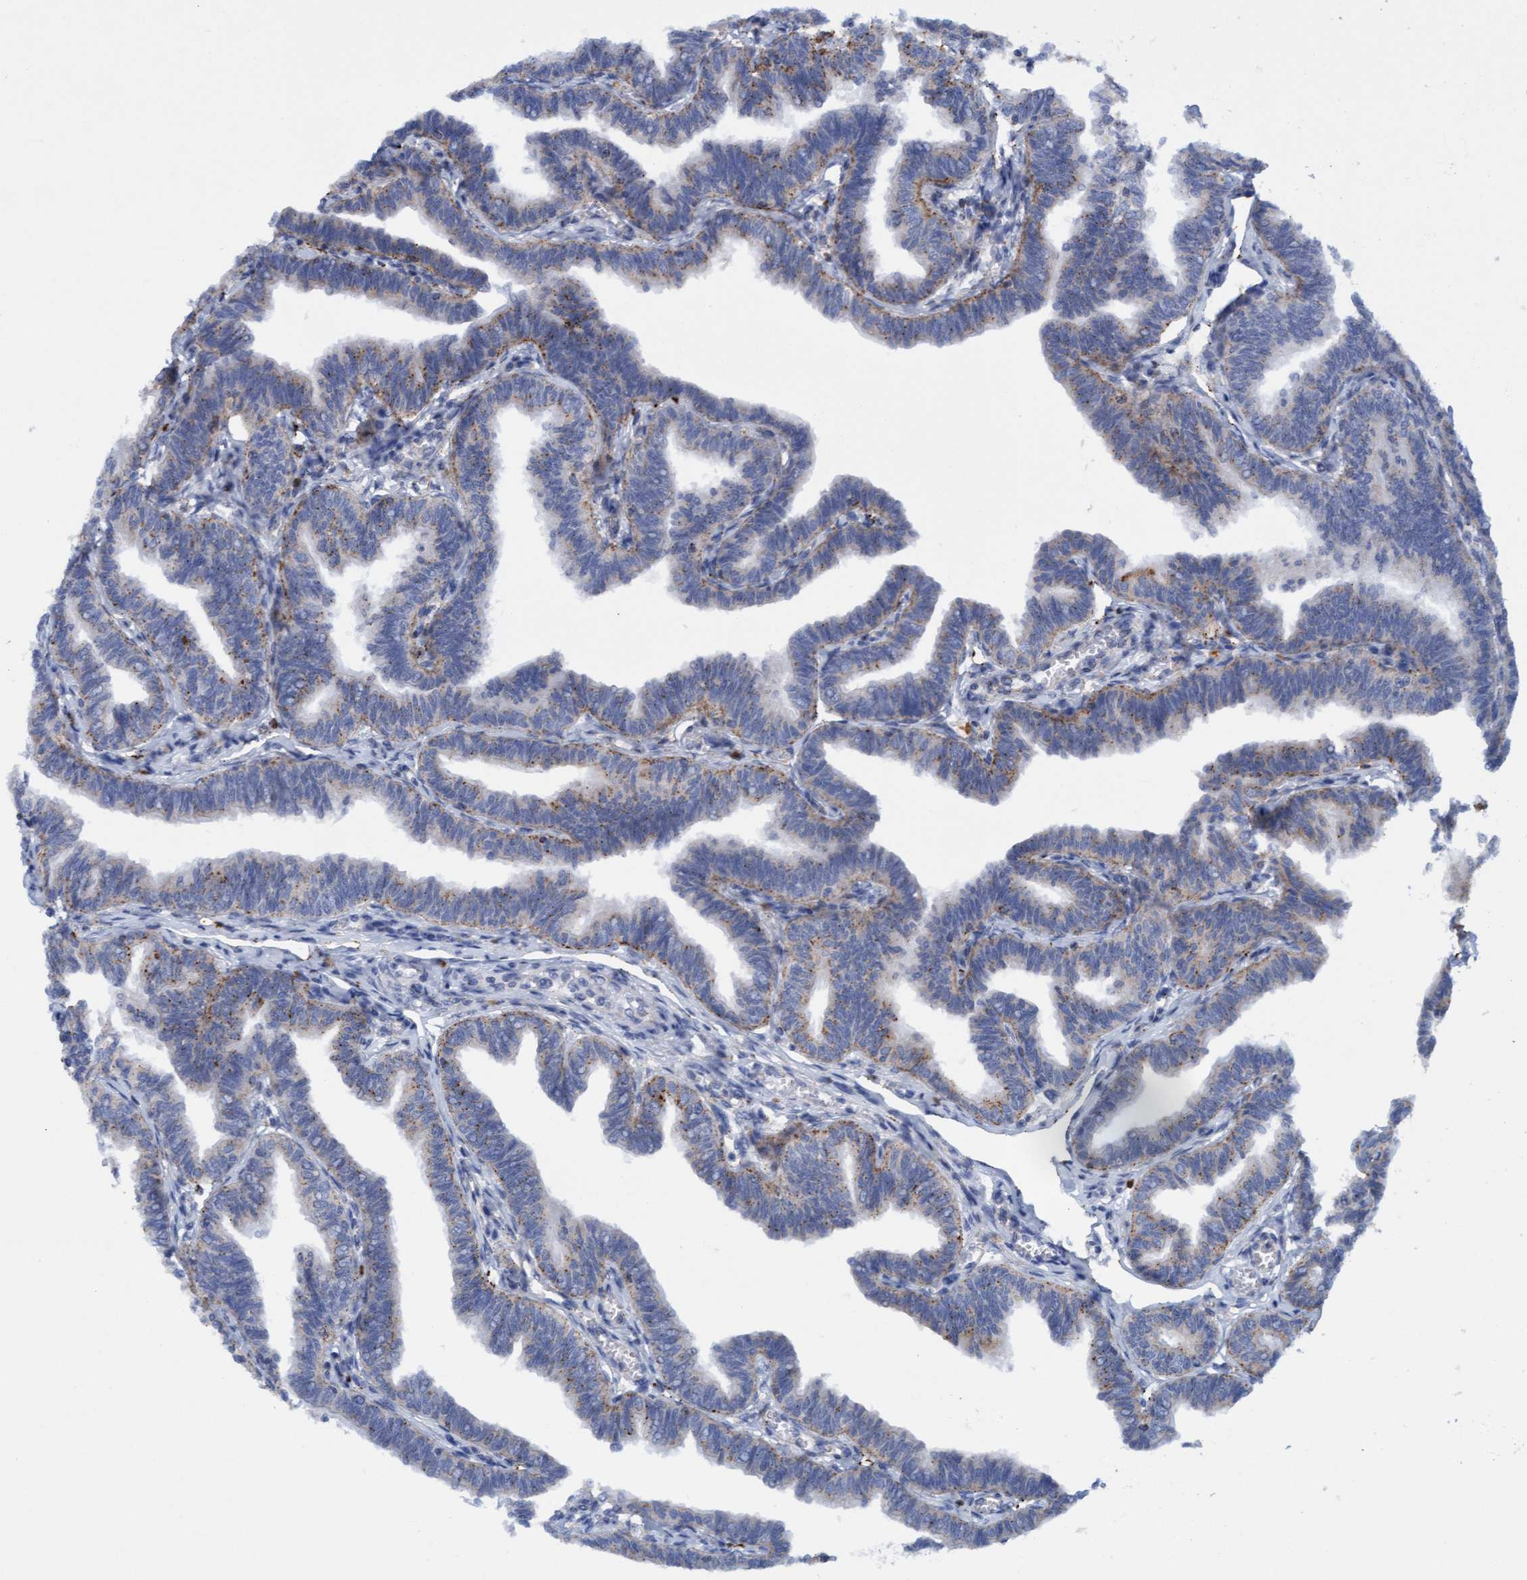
{"staining": {"intensity": "moderate", "quantity": "25%-75%", "location": "cytoplasmic/membranous"}, "tissue": "fallopian tube", "cell_type": "Glandular cells", "image_type": "normal", "snomed": [{"axis": "morphology", "description": "Normal tissue, NOS"}, {"axis": "topography", "description": "Fallopian tube"}, {"axis": "topography", "description": "Ovary"}], "caption": "Human fallopian tube stained with a brown dye displays moderate cytoplasmic/membranous positive positivity in about 25%-75% of glandular cells.", "gene": "SGSH", "patient": {"sex": "female", "age": 23}}